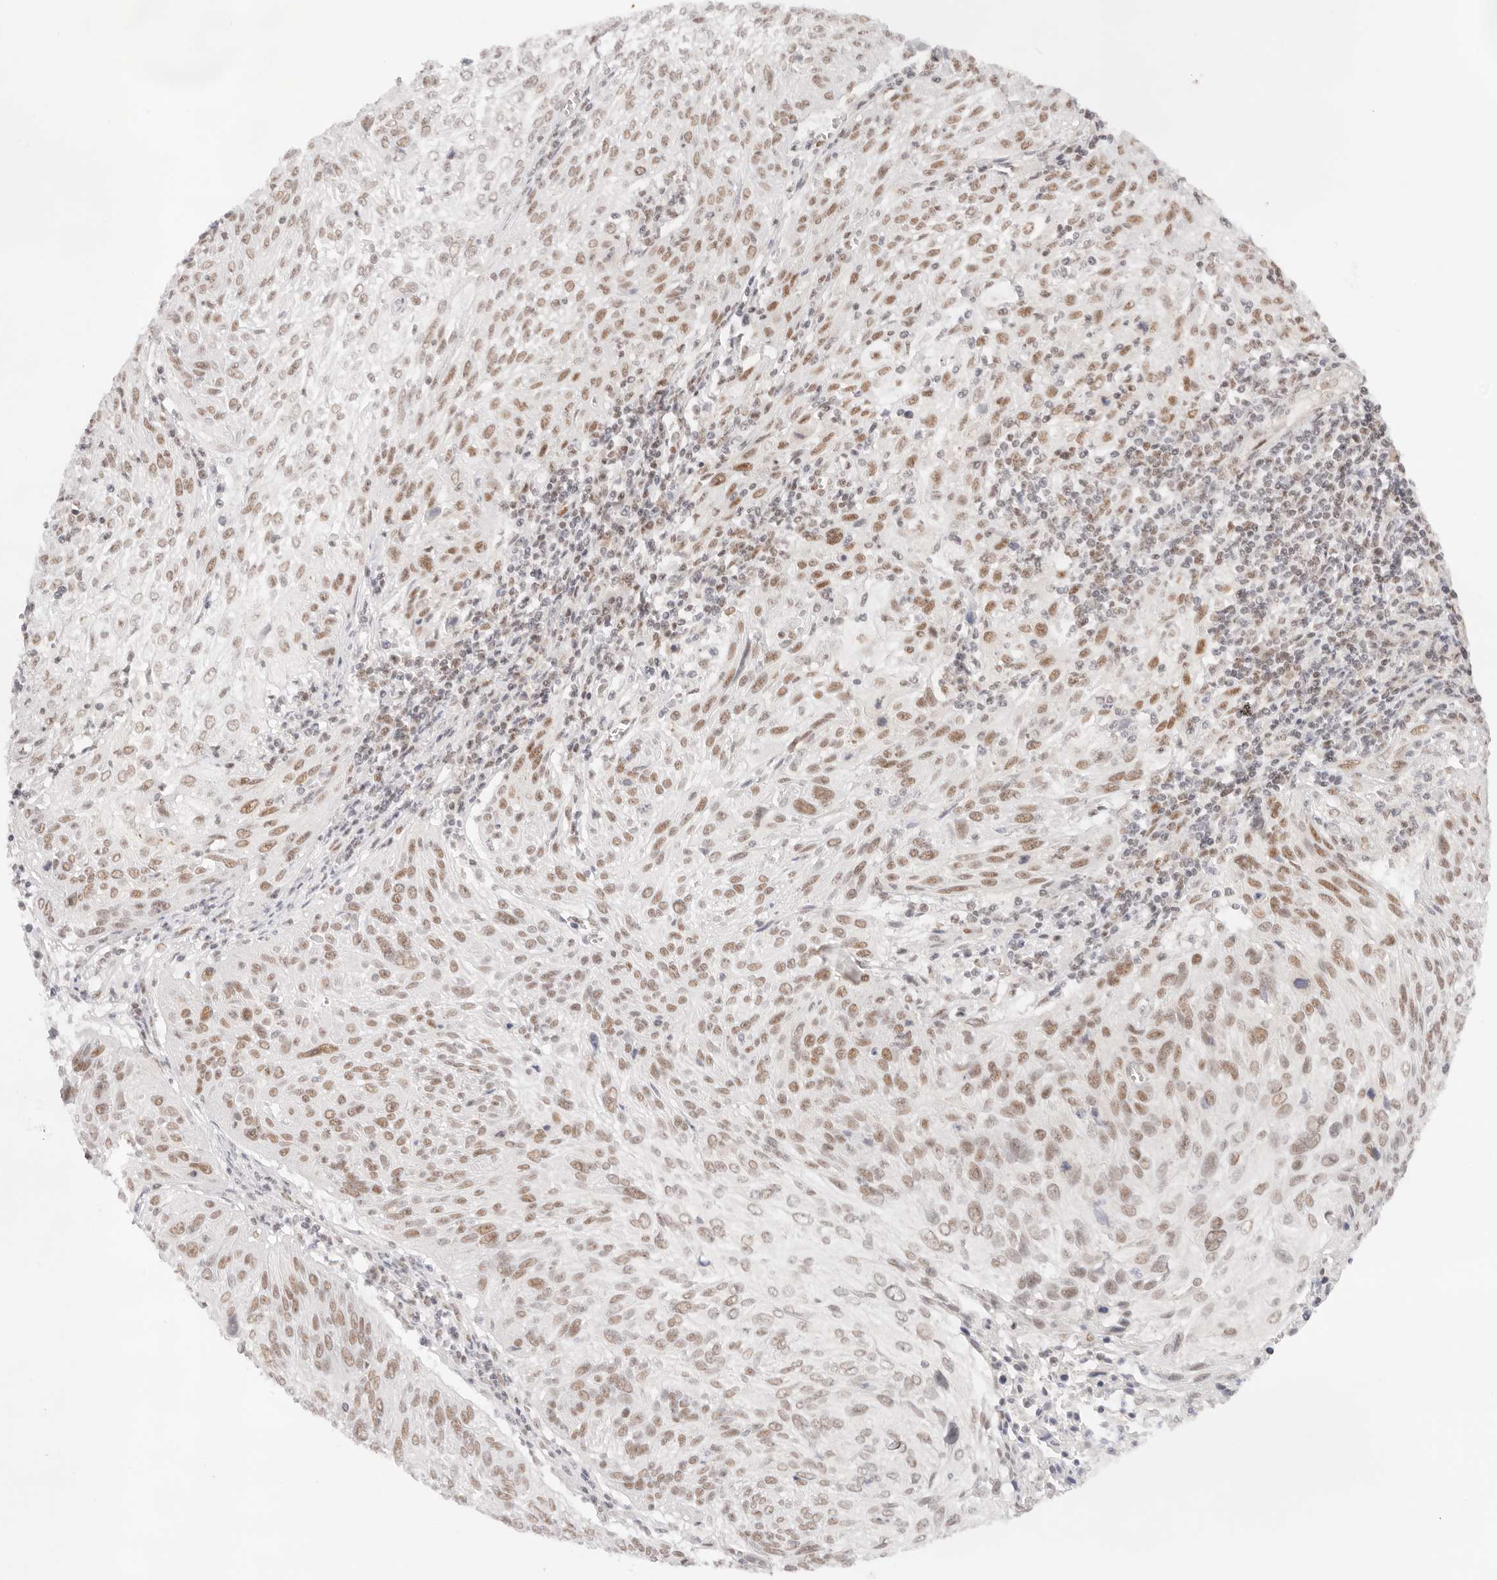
{"staining": {"intensity": "moderate", "quantity": ">75%", "location": "nuclear"}, "tissue": "cervical cancer", "cell_type": "Tumor cells", "image_type": "cancer", "snomed": [{"axis": "morphology", "description": "Squamous cell carcinoma, NOS"}, {"axis": "topography", "description": "Cervix"}], "caption": "Cervical cancer (squamous cell carcinoma) was stained to show a protein in brown. There is medium levels of moderate nuclear staining in about >75% of tumor cells.", "gene": "GTF2E2", "patient": {"sex": "female", "age": 51}}